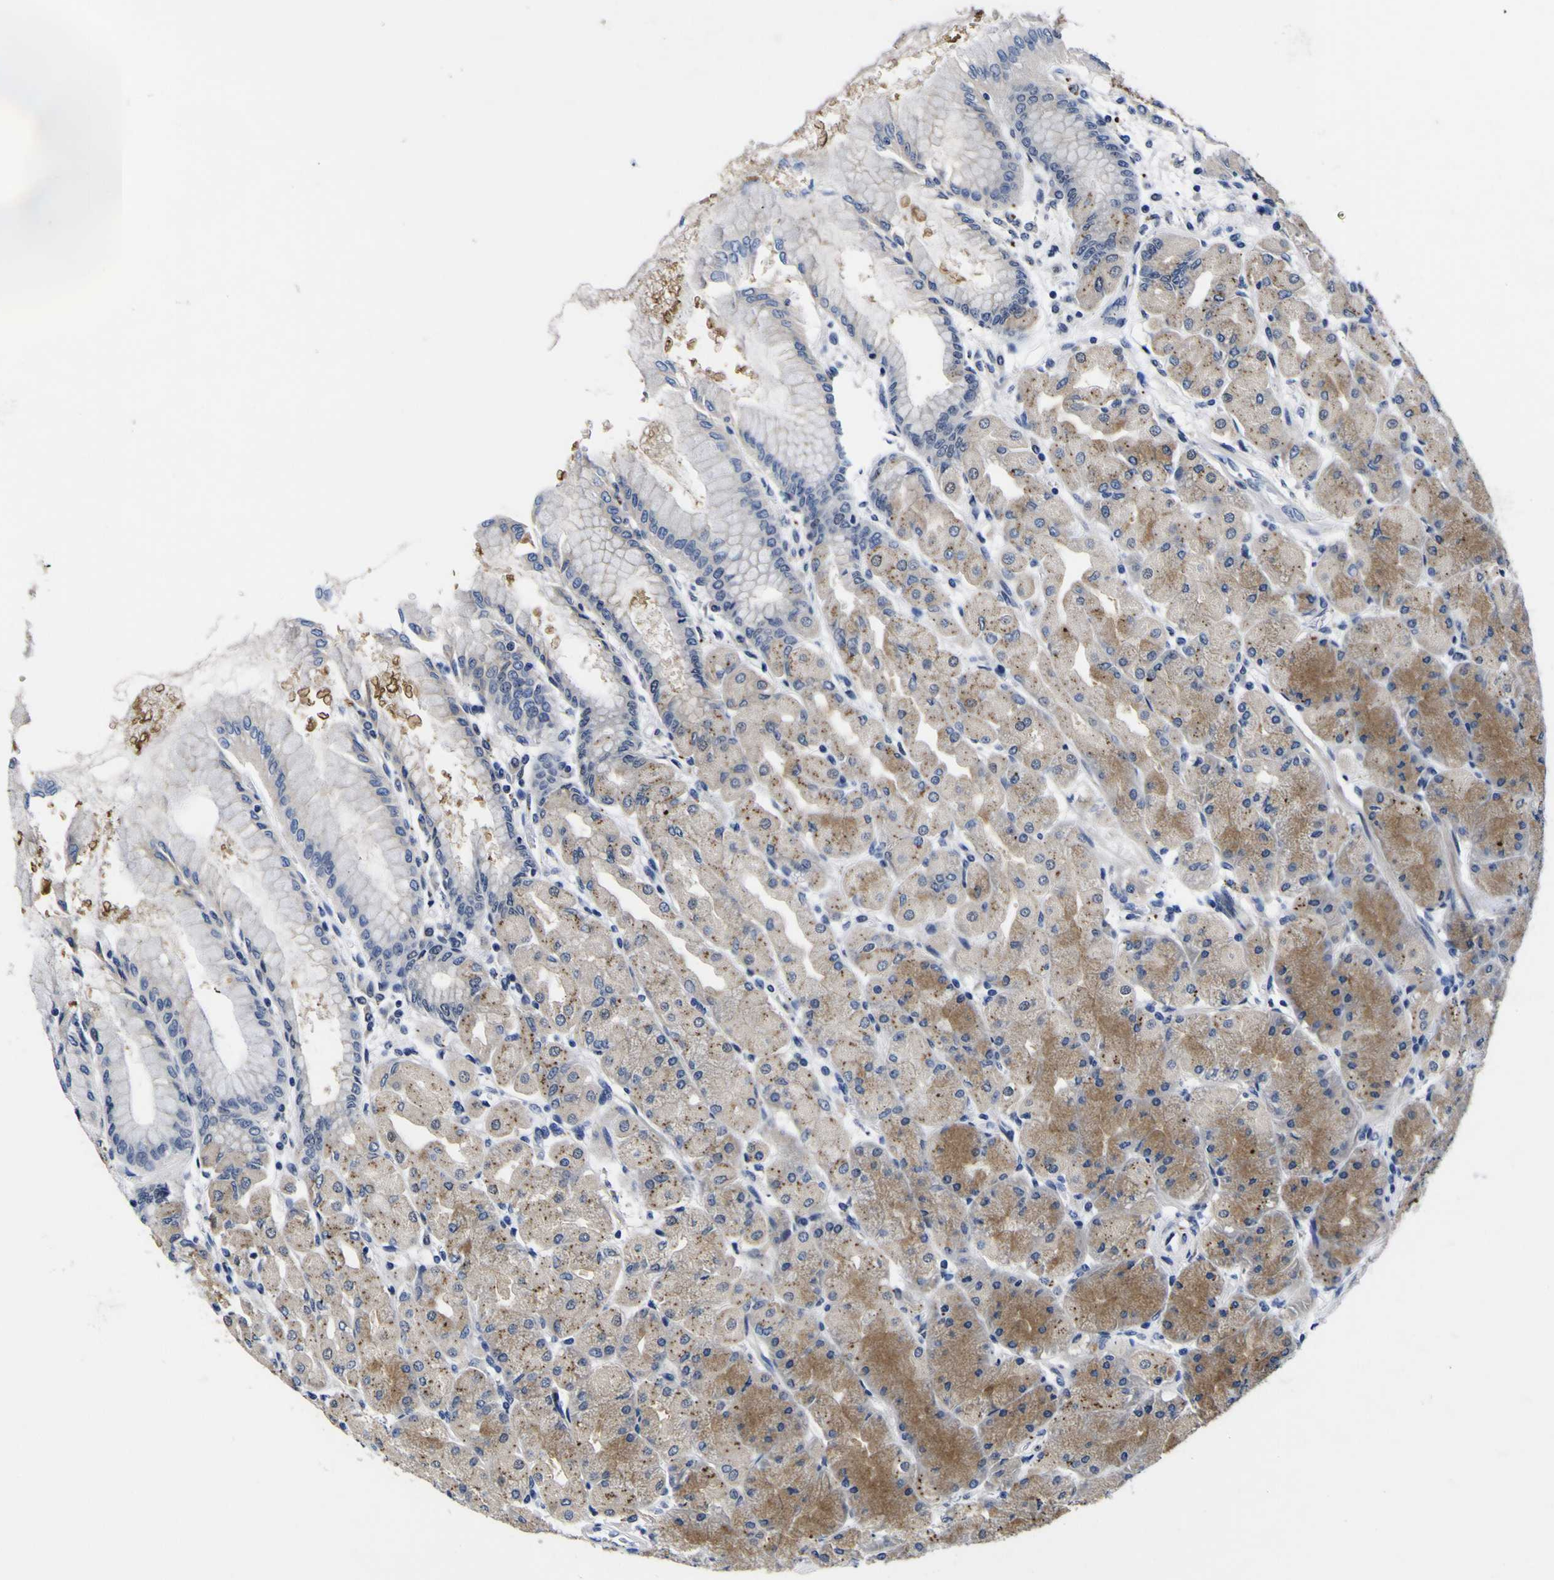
{"staining": {"intensity": "moderate", "quantity": ">75%", "location": "cytoplasmic/membranous"}, "tissue": "stomach", "cell_type": "Glandular cells", "image_type": "normal", "snomed": [{"axis": "morphology", "description": "Normal tissue, NOS"}, {"axis": "topography", "description": "Stomach, upper"}], "caption": "IHC histopathology image of benign stomach stained for a protein (brown), which reveals medium levels of moderate cytoplasmic/membranous staining in approximately >75% of glandular cells.", "gene": "IGFLR1", "patient": {"sex": "female", "age": 56}}